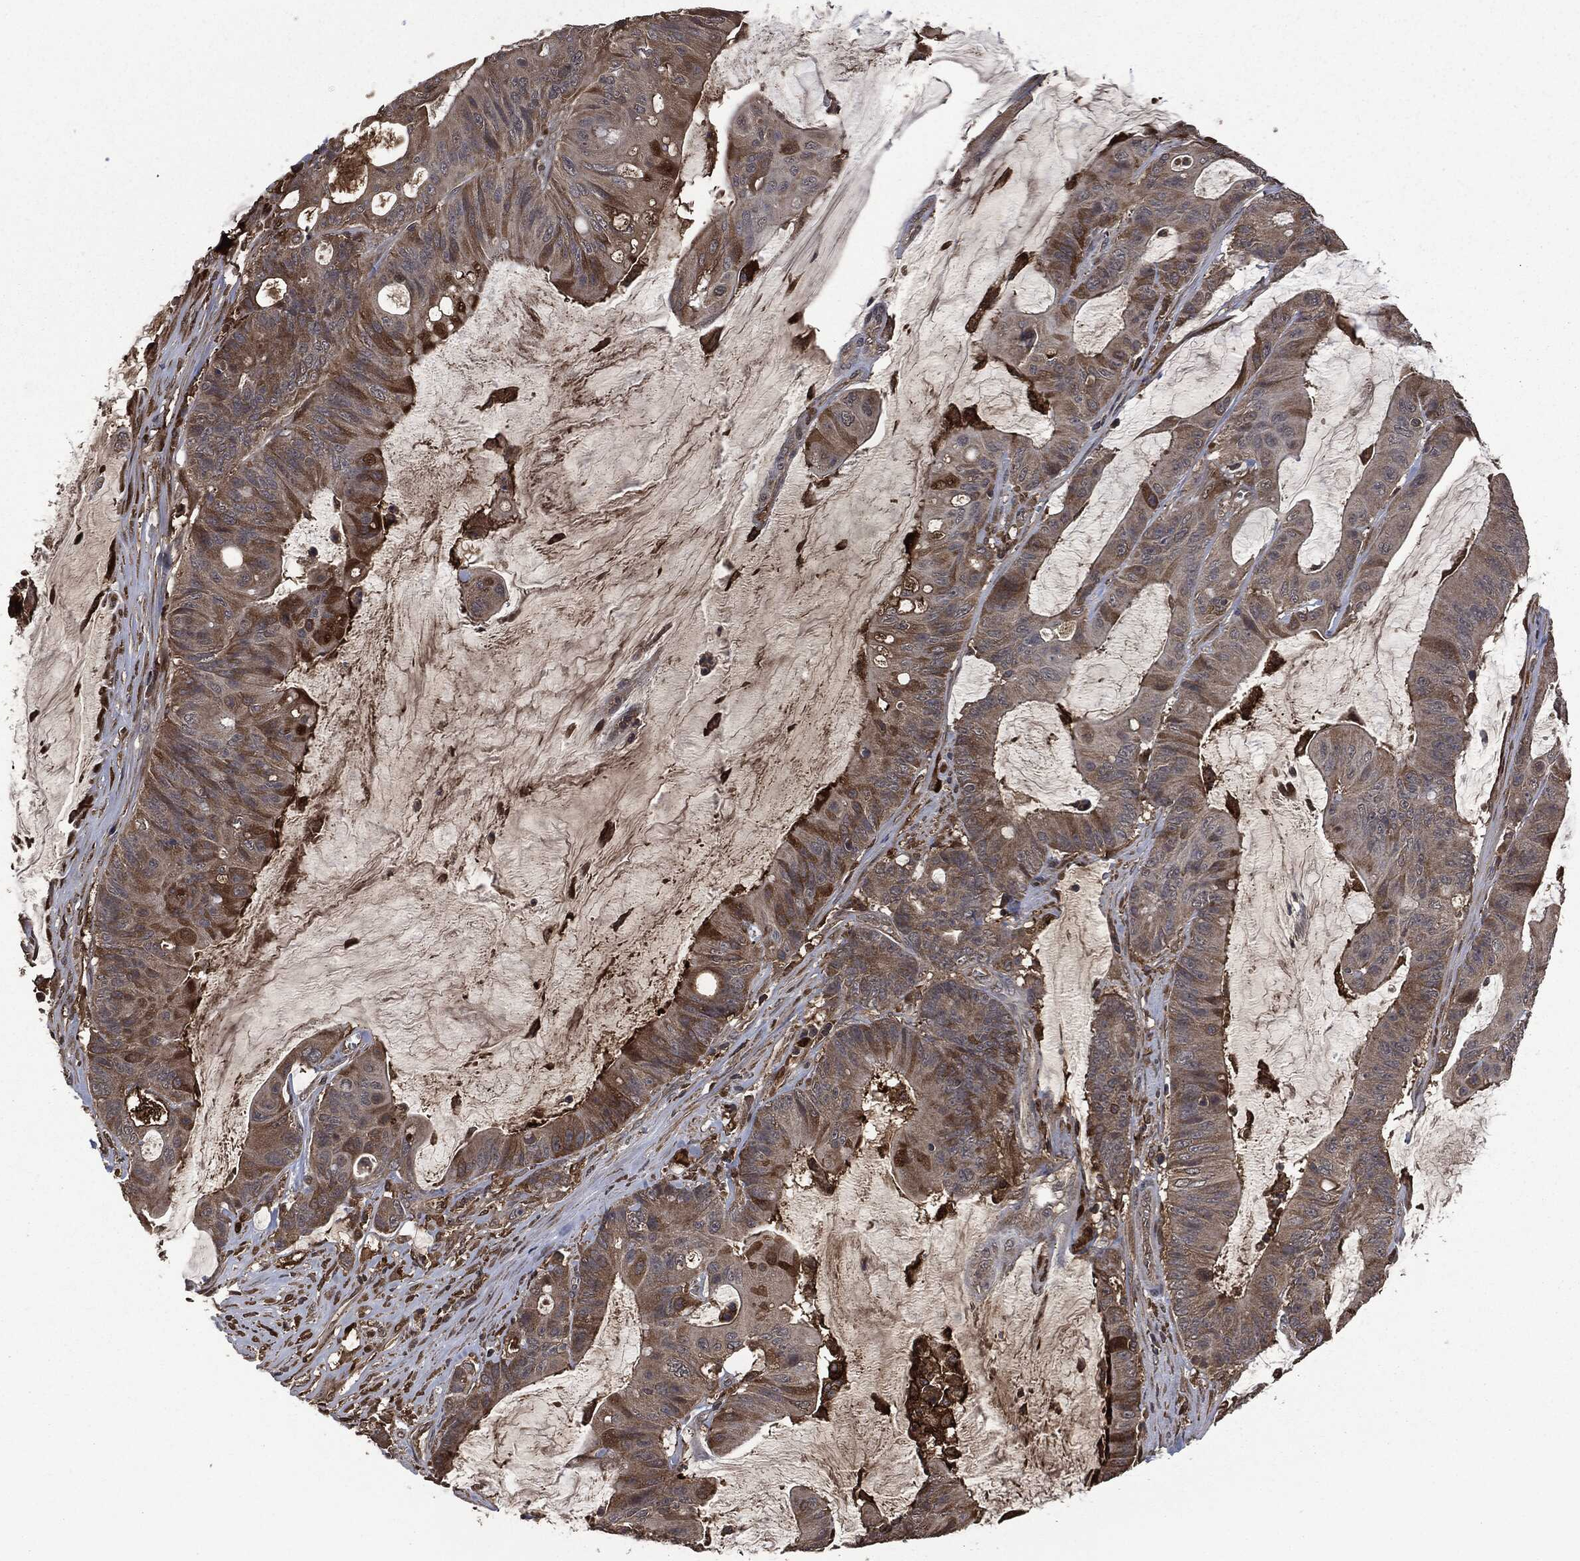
{"staining": {"intensity": "moderate", "quantity": "25%-75%", "location": "cytoplasmic/membranous"}, "tissue": "colorectal cancer", "cell_type": "Tumor cells", "image_type": "cancer", "snomed": [{"axis": "morphology", "description": "Adenocarcinoma, NOS"}, {"axis": "topography", "description": "Colon"}], "caption": "A brown stain highlights moderate cytoplasmic/membranous positivity of a protein in human colorectal cancer tumor cells. The staining is performed using DAB (3,3'-diaminobenzidine) brown chromogen to label protein expression. The nuclei are counter-stained blue using hematoxylin.", "gene": "CRABP2", "patient": {"sex": "female", "age": 69}}